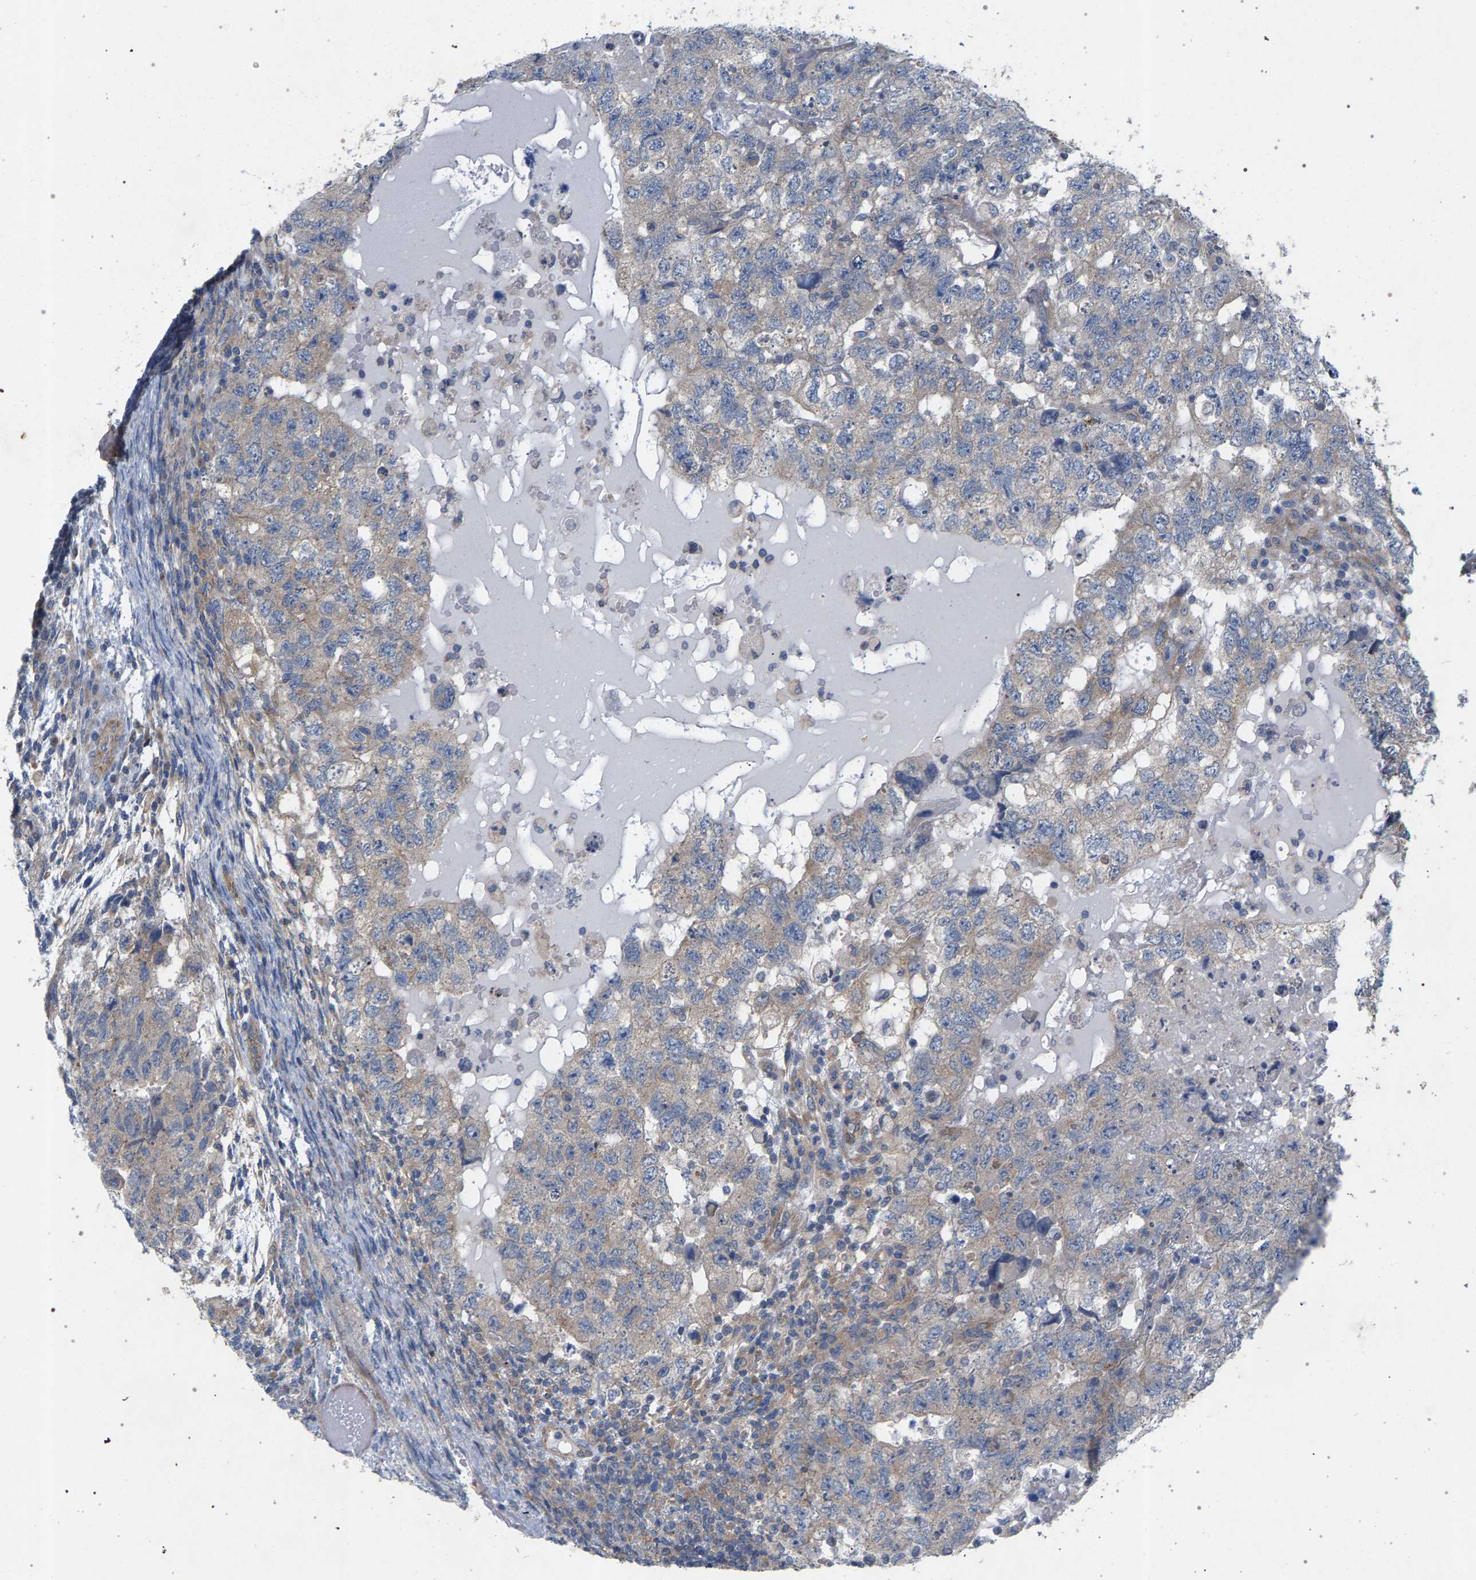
{"staining": {"intensity": "weak", "quantity": "25%-75%", "location": "cytoplasmic/membranous"}, "tissue": "testis cancer", "cell_type": "Tumor cells", "image_type": "cancer", "snomed": [{"axis": "morphology", "description": "Carcinoma, Embryonal, NOS"}, {"axis": "topography", "description": "Testis"}], "caption": "Tumor cells display low levels of weak cytoplasmic/membranous positivity in approximately 25%-75% of cells in human embryonal carcinoma (testis).", "gene": "MAMDC2", "patient": {"sex": "male", "age": 36}}